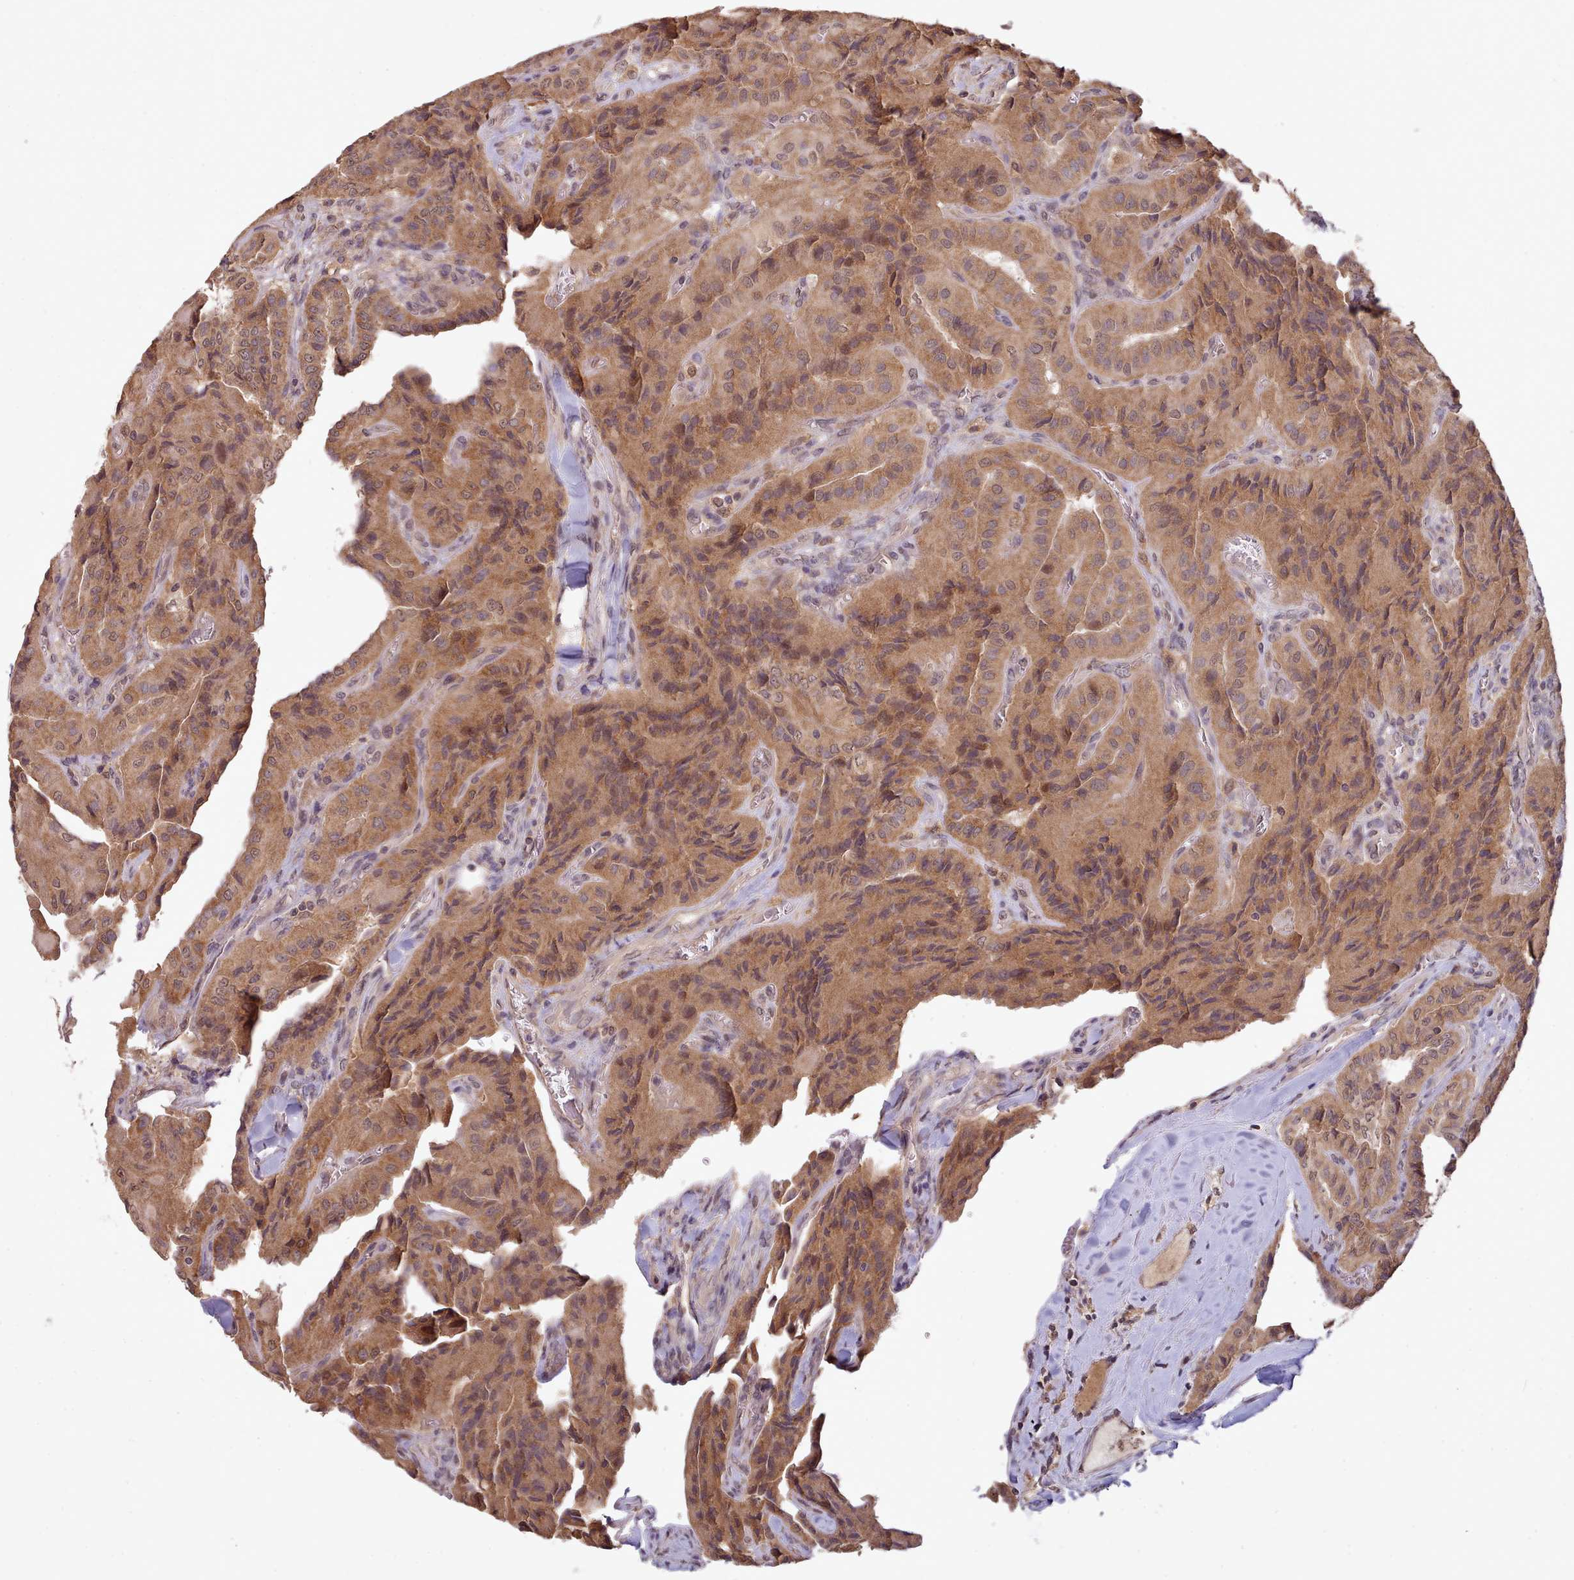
{"staining": {"intensity": "moderate", "quantity": ">75%", "location": "cytoplasmic/membranous"}, "tissue": "thyroid cancer", "cell_type": "Tumor cells", "image_type": "cancer", "snomed": [{"axis": "morphology", "description": "Normal tissue, NOS"}, {"axis": "morphology", "description": "Papillary adenocarcinoma, NOS"}, {"axis": "topography", "description": "Thyroid gland"}], "caption": "Tumor cells display medium levels of moderate cytoplasmic/membranous expression in about >75% of cells in thyroid cancer (papillary adenocarcinoma).", "gene": "PIP4P1", "patient": {"sex": "female", "age": 59}}